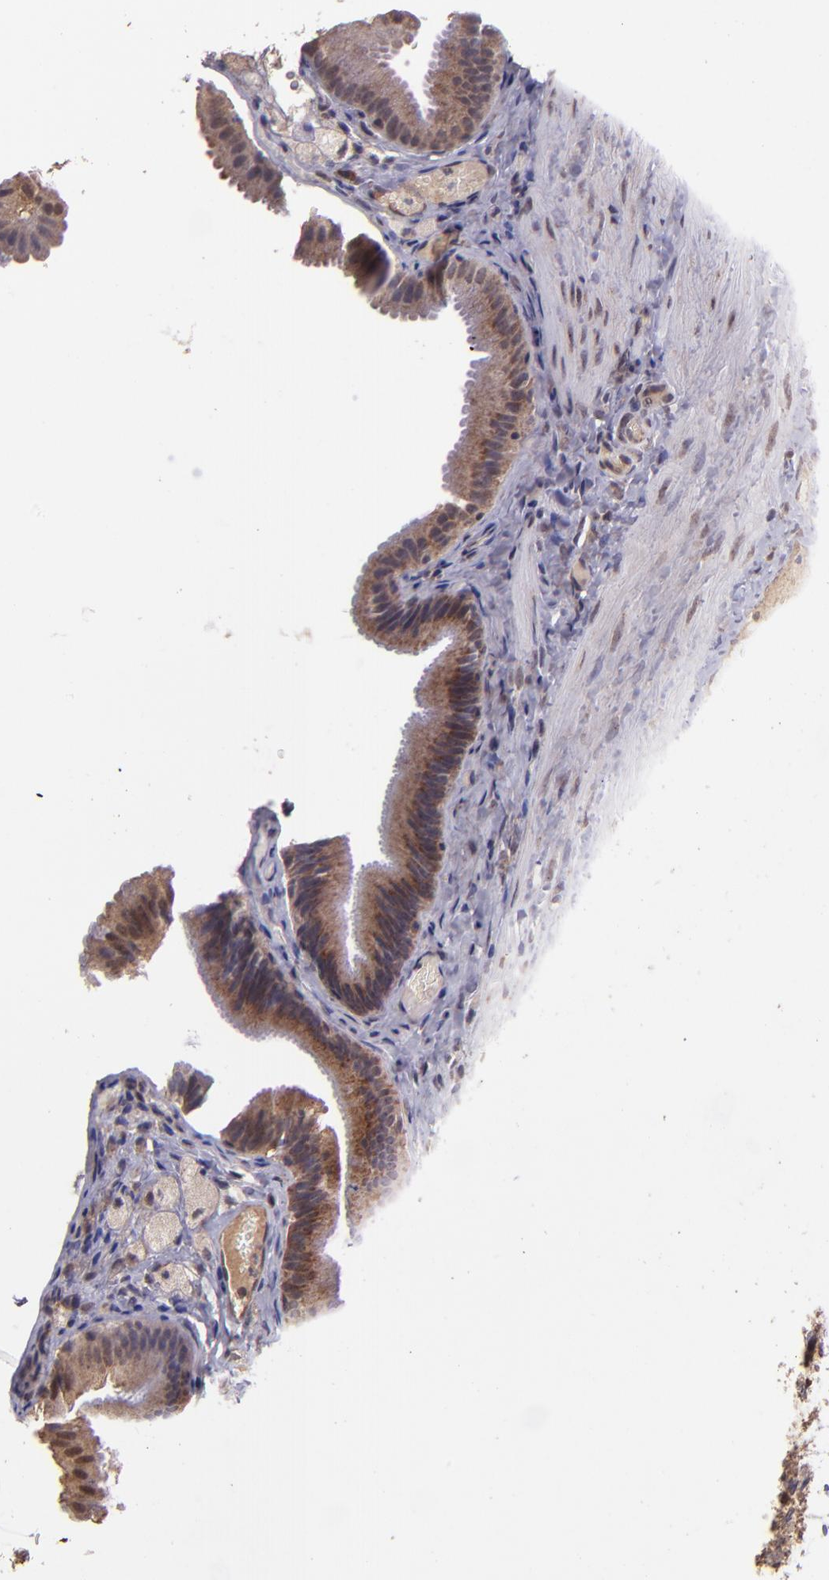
{"staining": {"intensity": "strong", "quantity": ">75%", "location": "cytoplasmic/membranous"}, "tissue": "gallbladder", "cell_type": "Glandular cells", "image_type": "normal", "snomed": [{"axis": "morphology", "description": "Normal tissue, NOS"}, {"axis": "topography", "description": "Gallbladder"}], "caption": "A brown stain labels strong cytoplasmic/membranous expression of a protein in glandular cells of normal human gallbladder. The staining was performed using DAB (3,3'-diaminobenzidine) to visualize the protein expression in brown, while the nuclei were stained in blue with hematoxylin (Magnification: 20x).", "gene": "USP51", "patient": {"sex": "female", "age": 24}}